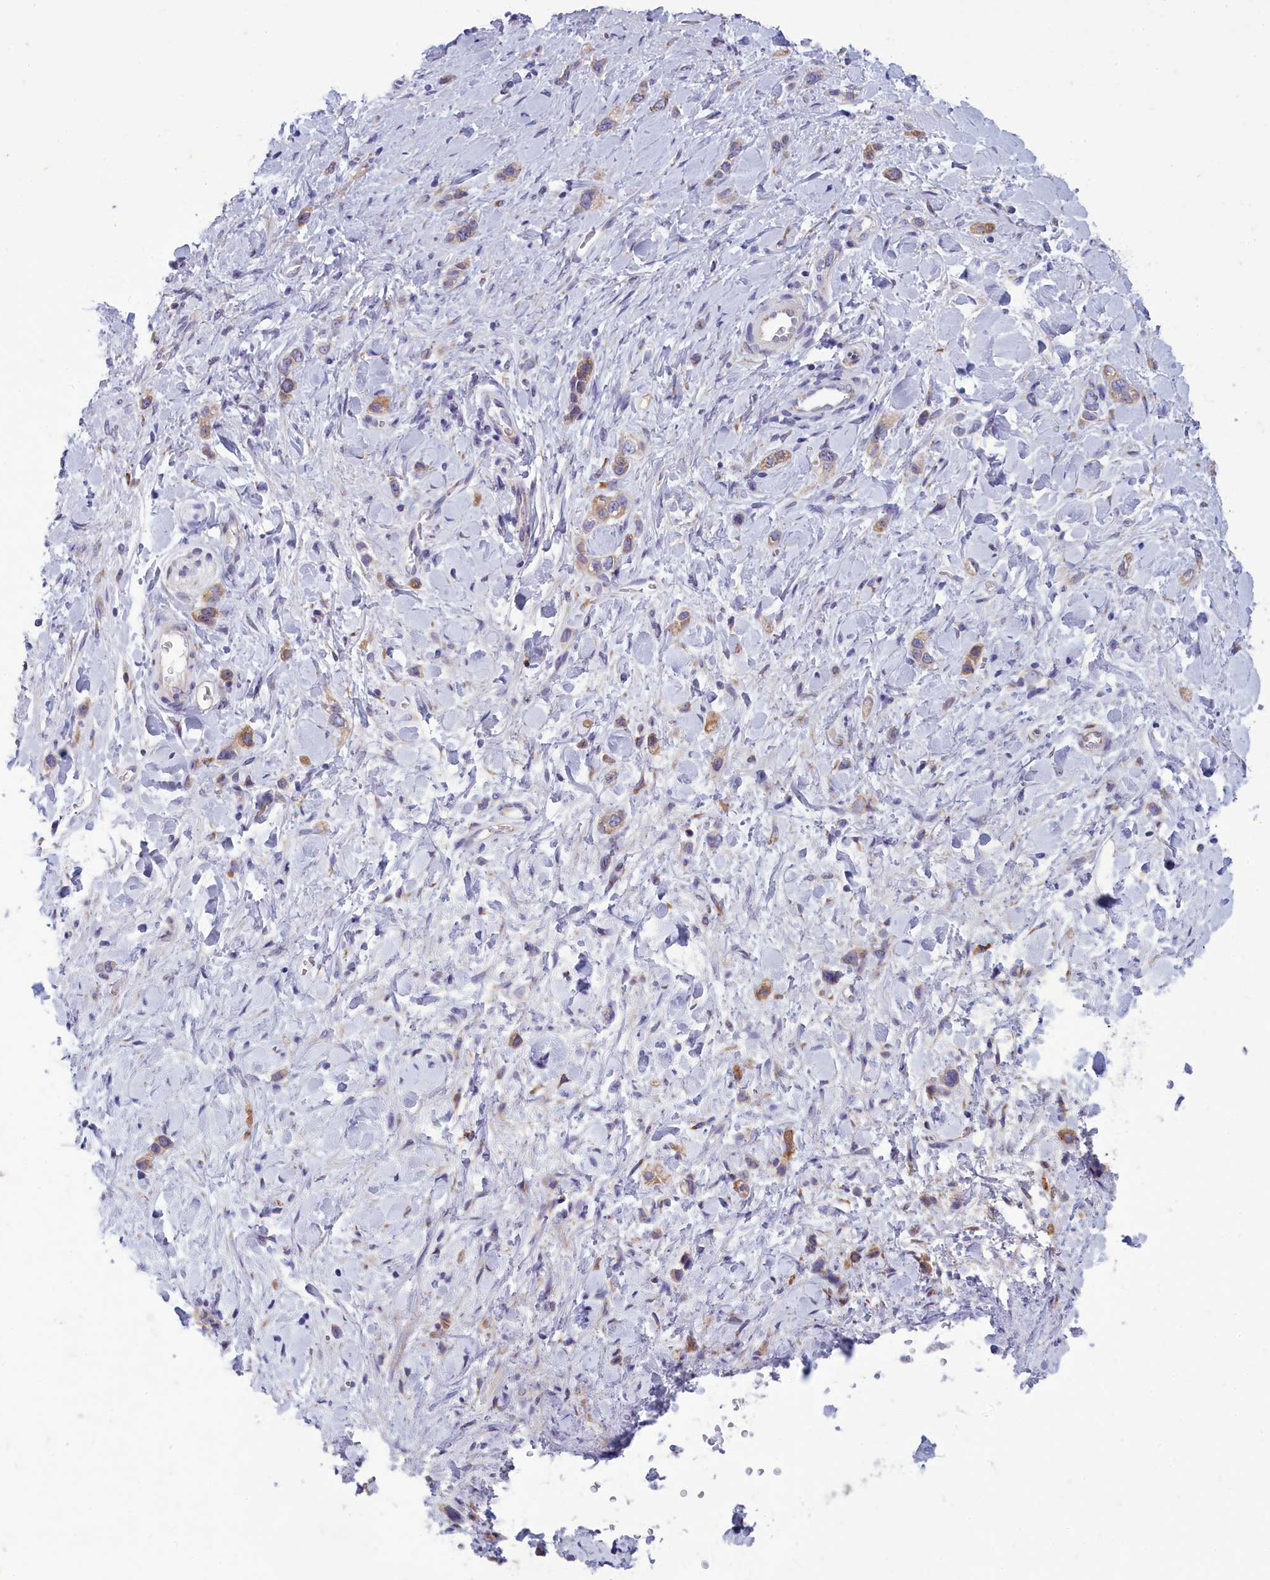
{"staining": {"intensity": "weak", "quantity": "25%-75%", "location": "cytoplasmic/membranous"}, "tissue": "stomach cancer", "cell_type": "Tumor cells", "image_type": "cancer", "snomed": [{"axis": "morphology", "description": "Adenocarcinoma, NOS"}, {"axis": "topography", "description": "Stomach"}], "caption": "This micrograph shows stomach adenocarcinoma stained with immunohistochemistry to label a protein in brown. The cytoplasmic/membranous of tumor cells show weak positivity for the protein. Nuclei are counter-stained blue.", "gene": "CENATAC", "patient": {"sex": "female", "age": 65}}